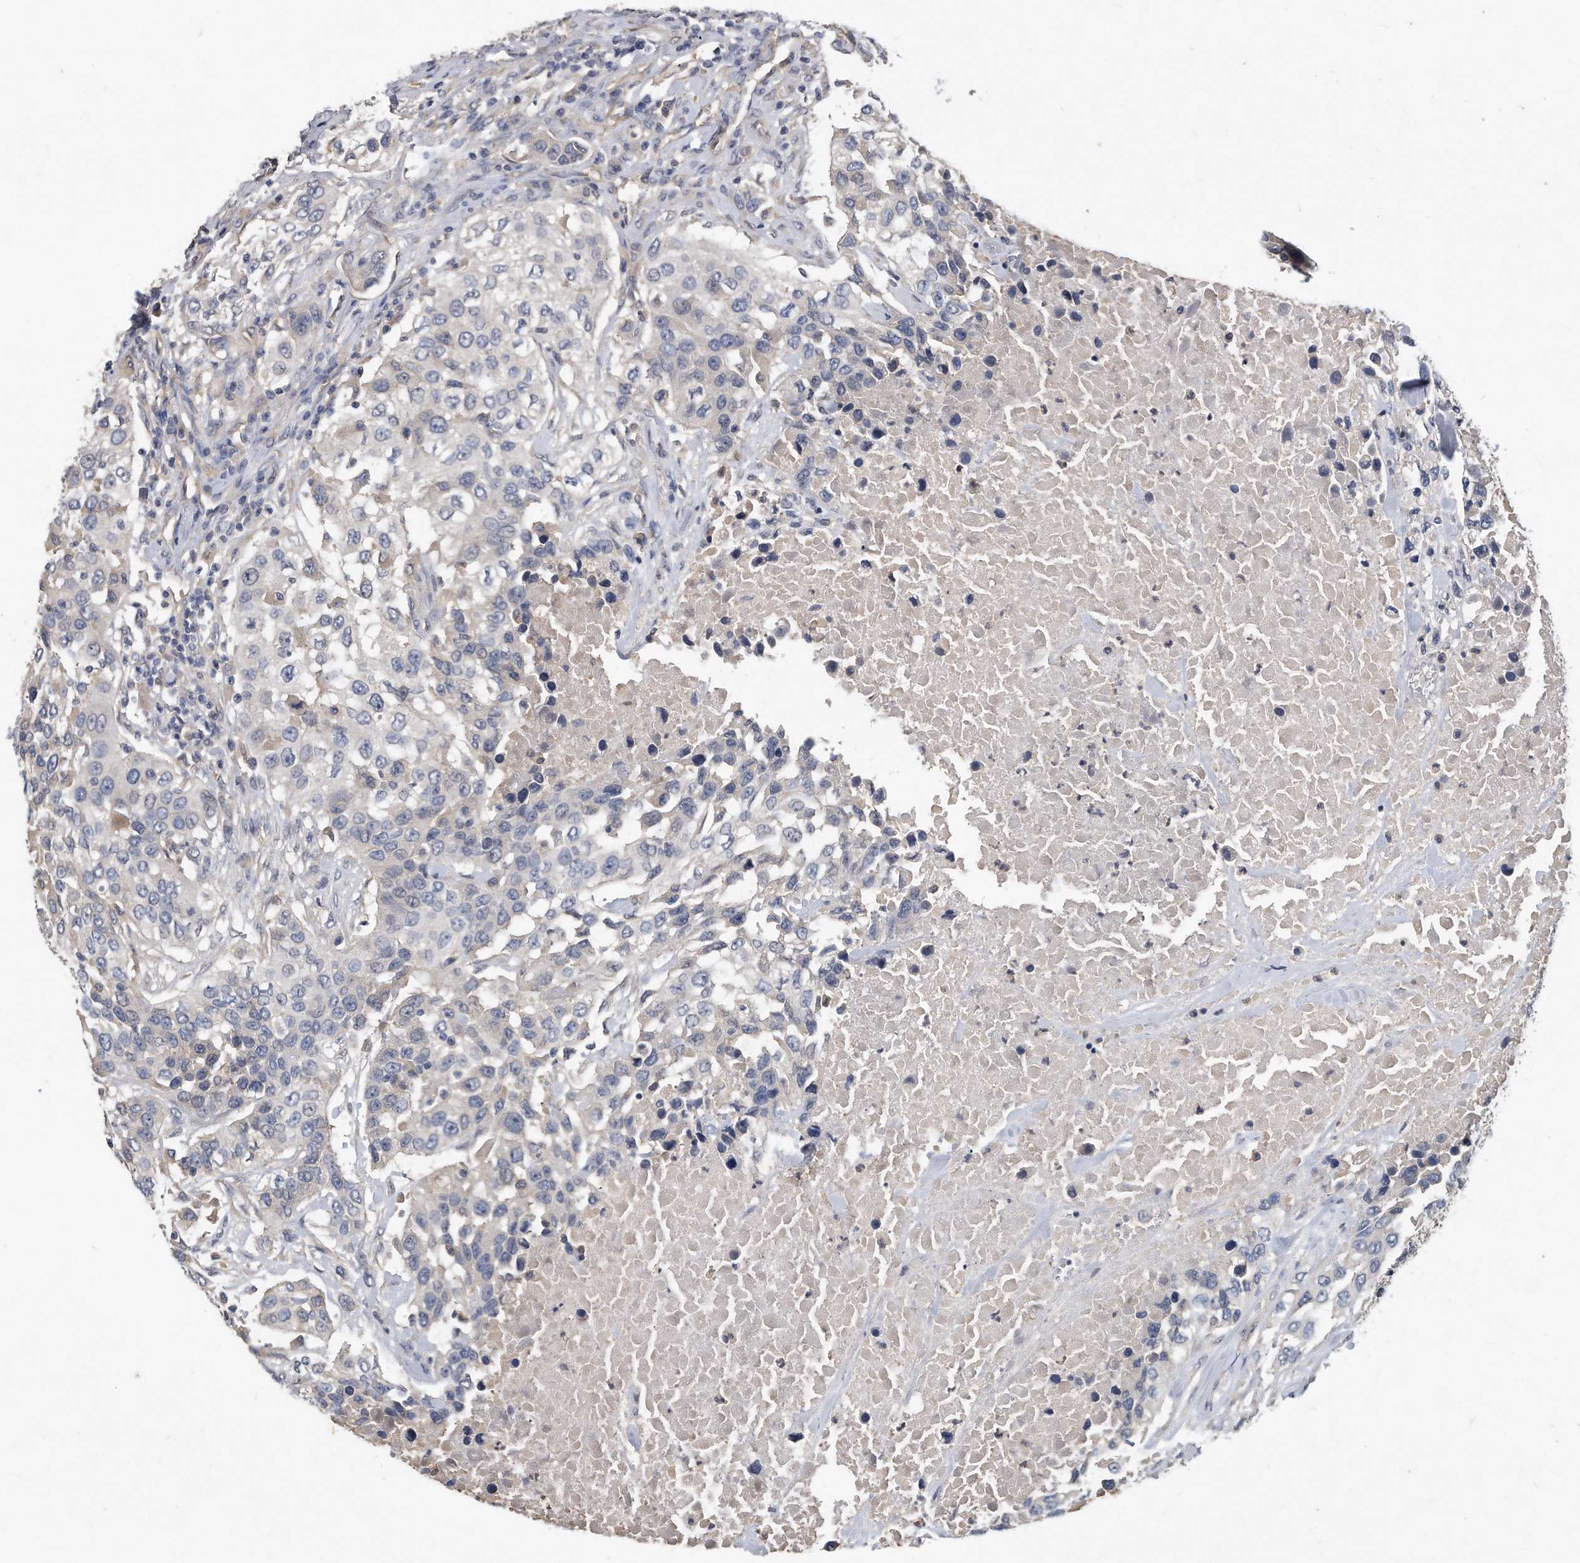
{"staining": {"intensity": "negative", "quantity": "none", "location": "none"}, "tissue": "urothelial cancer", "cell_type": "Tumor cells", "image_type": "cancer", "snomed": [{"axis": "morphology", "description": "Urothelial carcinoma, High grade"}, {"axis": "topography", "description": "Urinary bladder"}], "caption": "Tumor cells are negative for brown protein staining in high-grade urothelial carcinoma.", "gene": "HOMER3", "patient": {"sex": "female", "age": 80}}